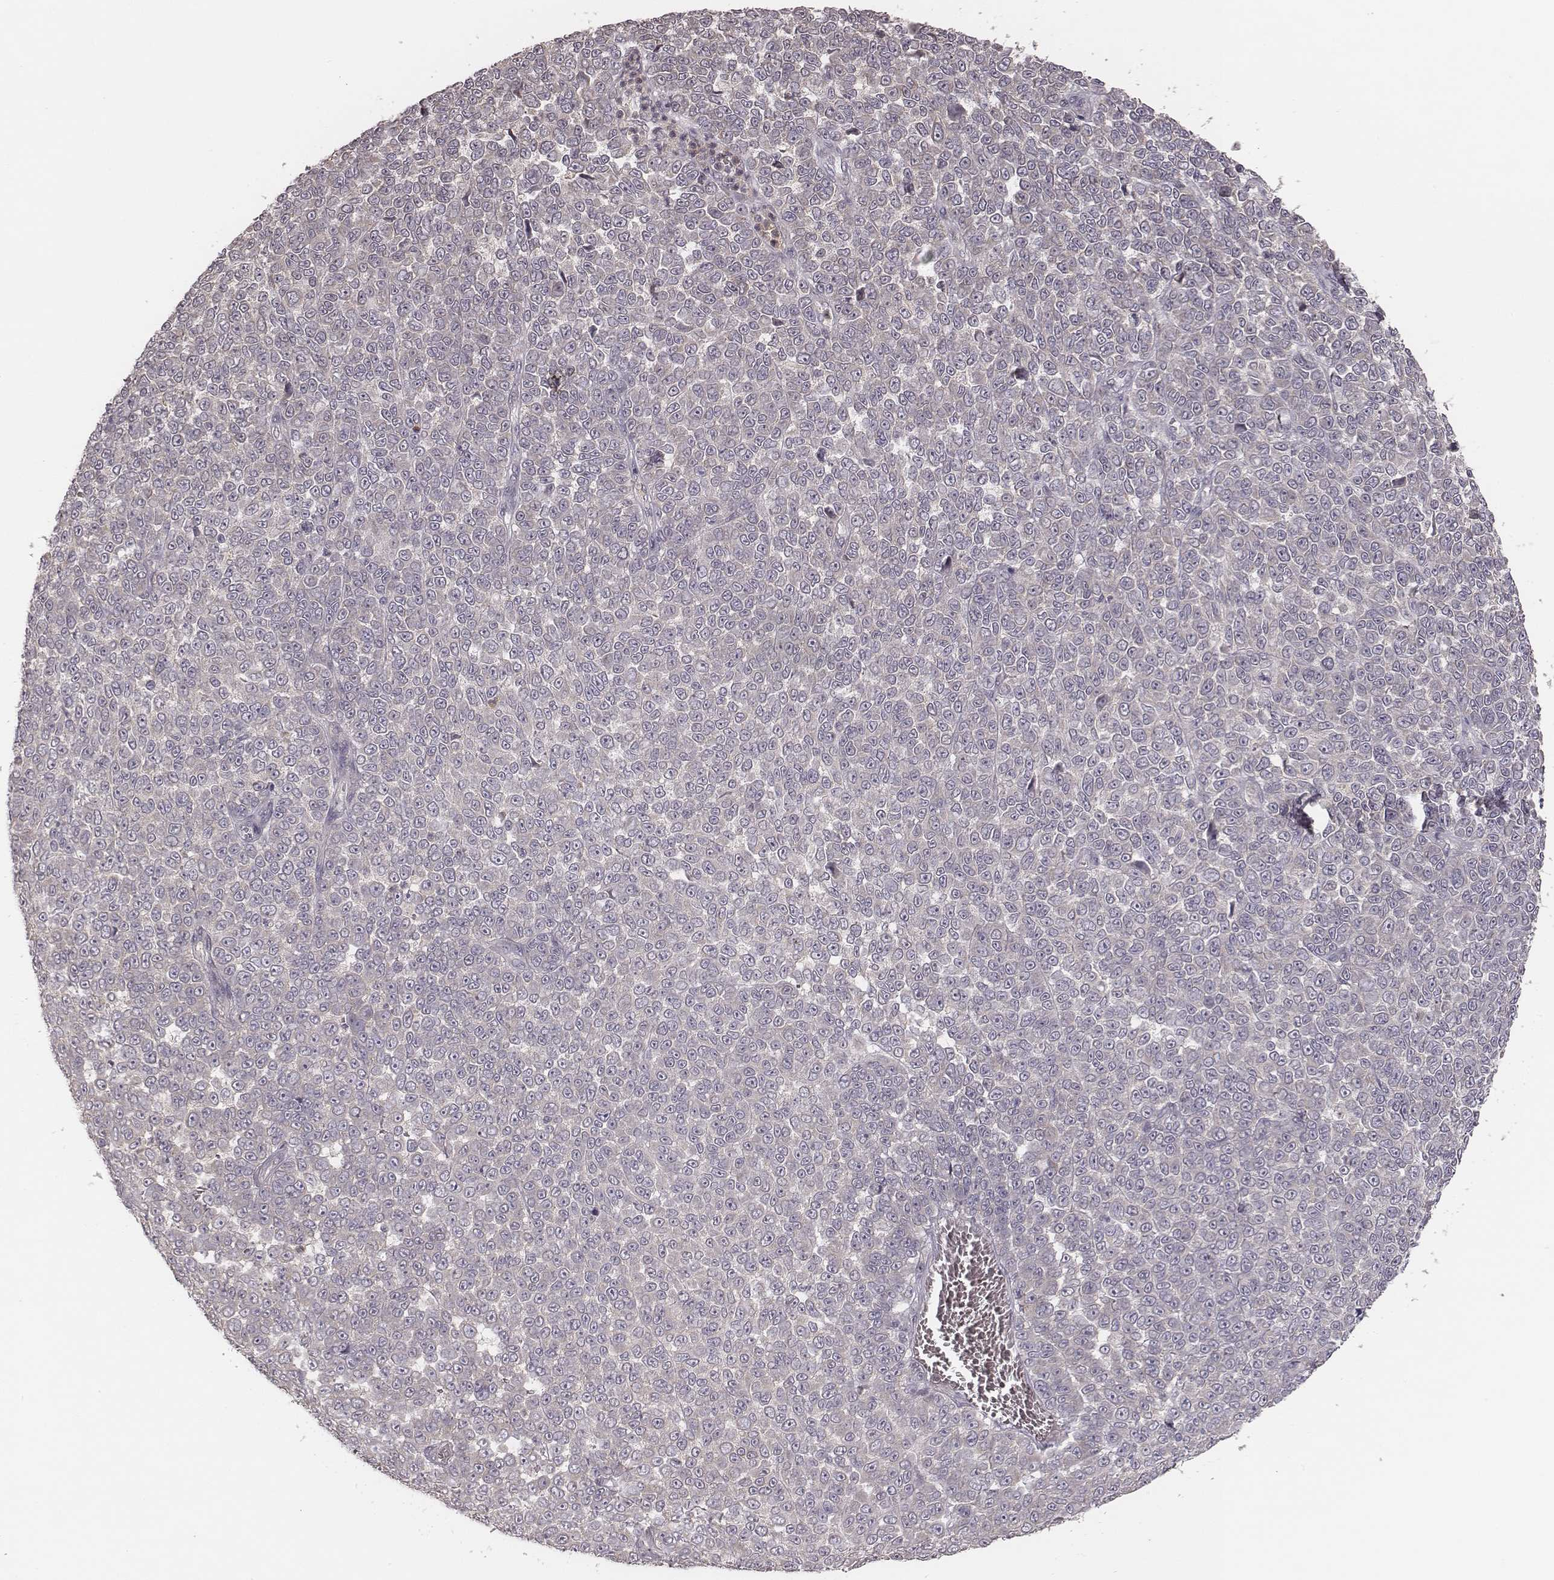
{"staining": {"intensity": "negative", "quantity": "none", "location": "none"}, "tissue": "melanoma", "cell_type": "Tumor cells", "image_type": "cancer", "snomed": [{"axis": "morphology", "description": "Malignant melanoma, NOS"}, {"axis": "topography", "description": "Skin"}], "caption": "An immunohistochemistry histopathology image of malignant melanoma is shown. There is no staining in tumor cells of malignant melanoma.", "gene": "P2RX5", "patient": {"sex": "female", "age": 95}}